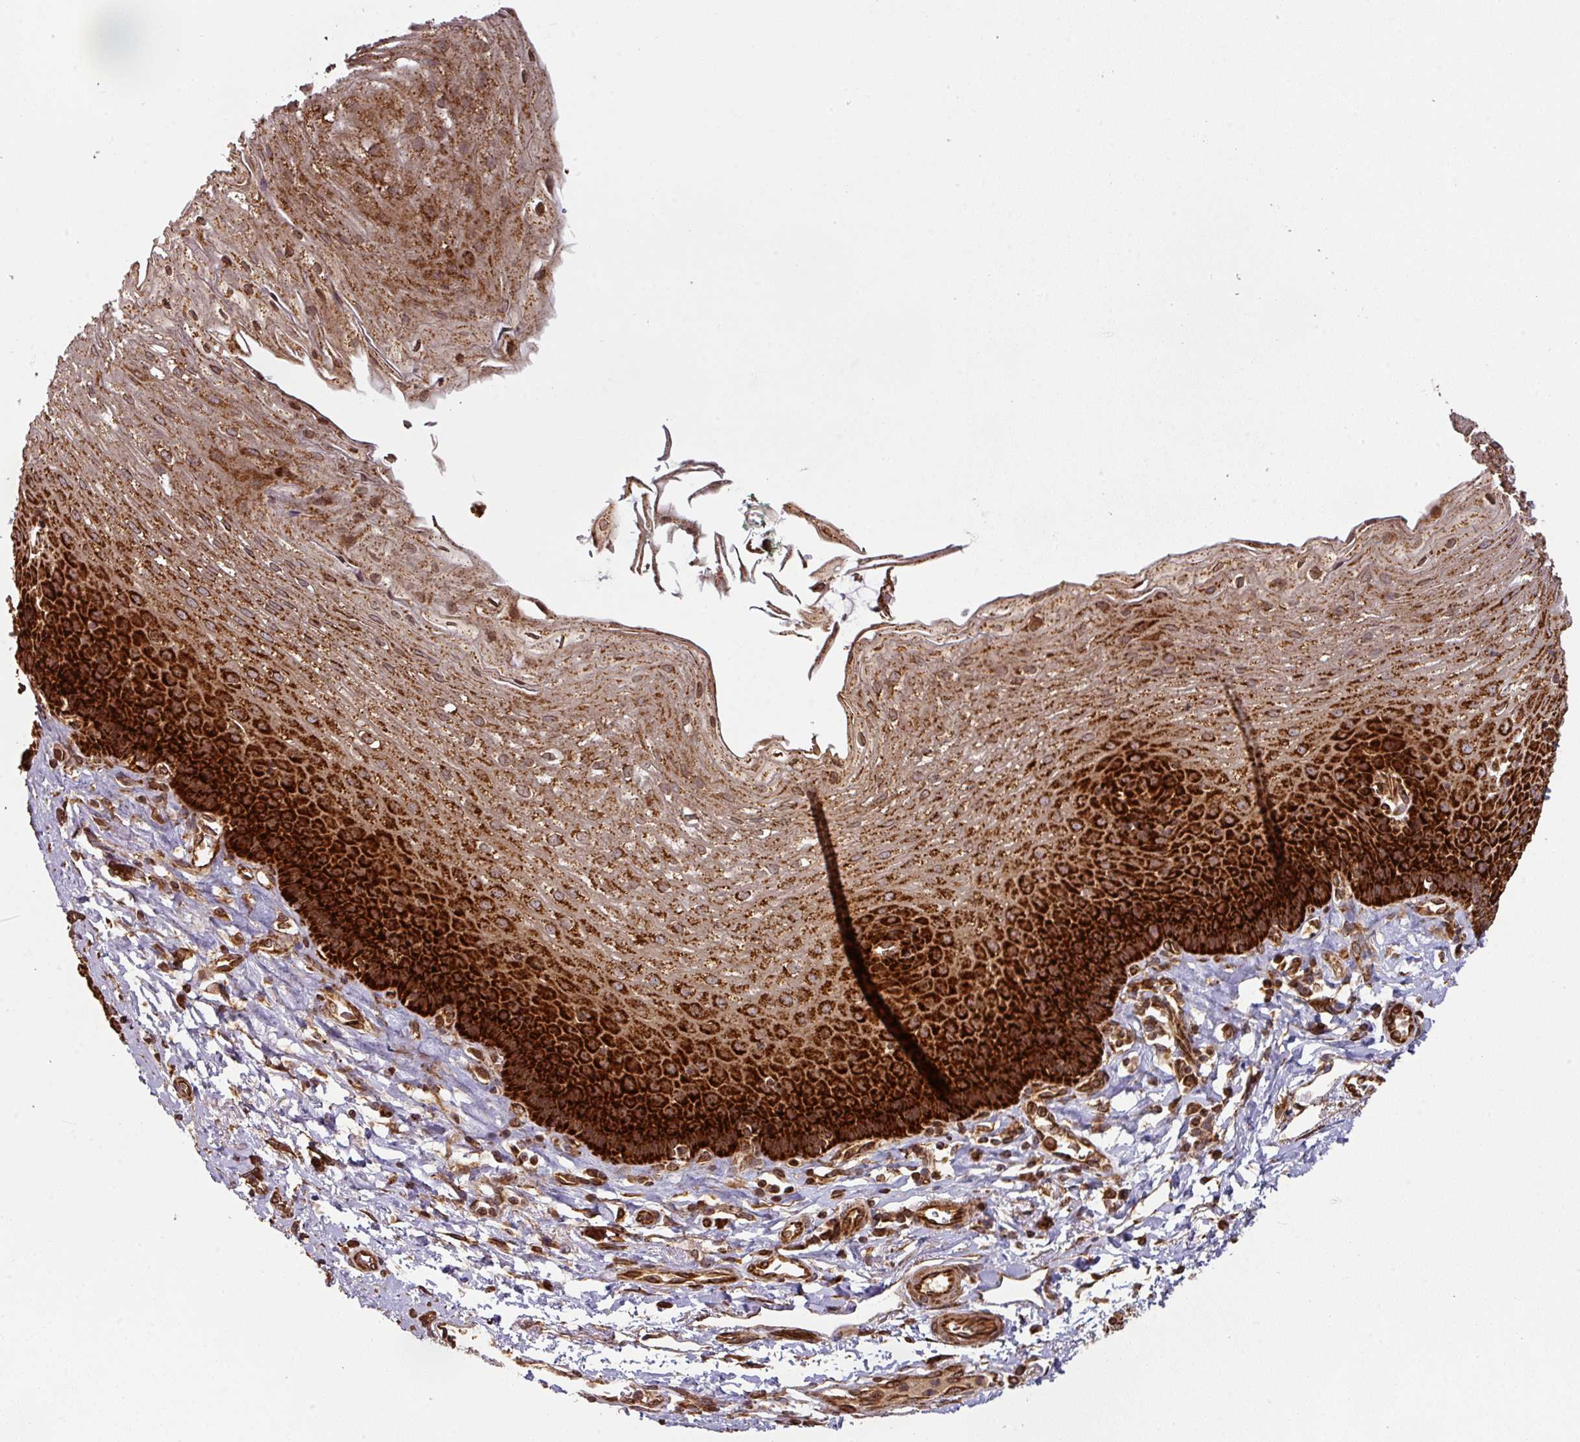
{"staining": {"intensity": "strong", "quantity": ">75%", "location": "cytoplasmic/membranous"}, "tissue": "esophagus", "cell_type": "Squamous epithelial cells", "image_type": "normal", "snomed": [{"axis": "morphology", "description": "Normal tissue, NOS"}, {"axis": "topography", "description": "Esophagus"}], "caption": "Esophagus was stained to show a protein in brown. There is high levels of strong cytoplasmic/membranous expression in about >75% of squamous epithelial cells. (Brightfield microscopy of DAB IHC at high magnification).", "gene": "TRAP1", "patient": {"sex": "female", "age": 81}}